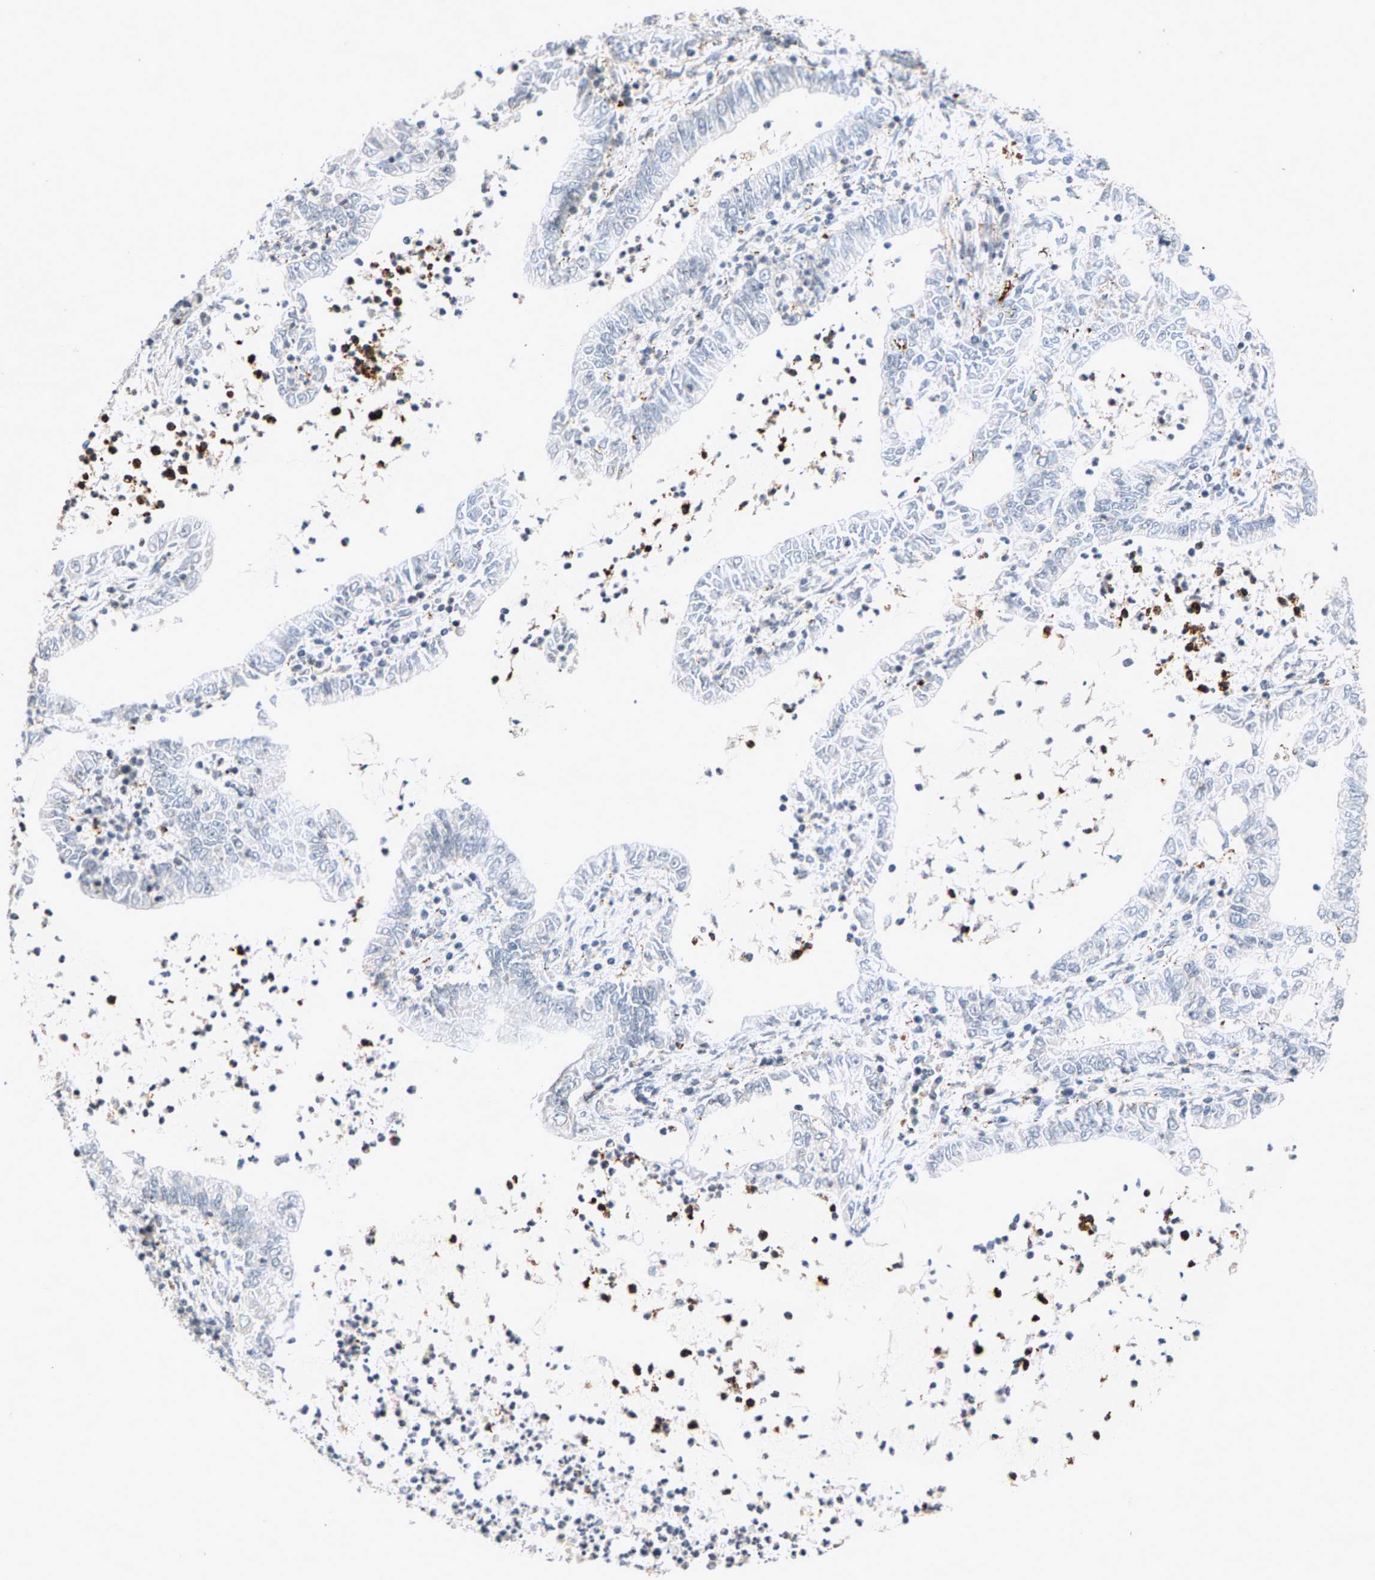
{"staining": {"intensity": "strong", "quantity": "<25%", "location": "cytoplasmic/membranous"}, "tissue": "lung cancer", "cell_type": "Tumor cells", "image_type": "cancer", "snomed": [{"axis": "morphology", "description": "Adenocarcinoma, NOS"}, {"axis": "topography", "description": "Lung"}], "caption": "Immunohistochemistry of lung adenocarcinoma shows medium levels of strong cytoplasmic/membranous expression in about <25% of tumor cells.", "gene": "ZPR1", "patient": {"sex": "female", "age": 51}}